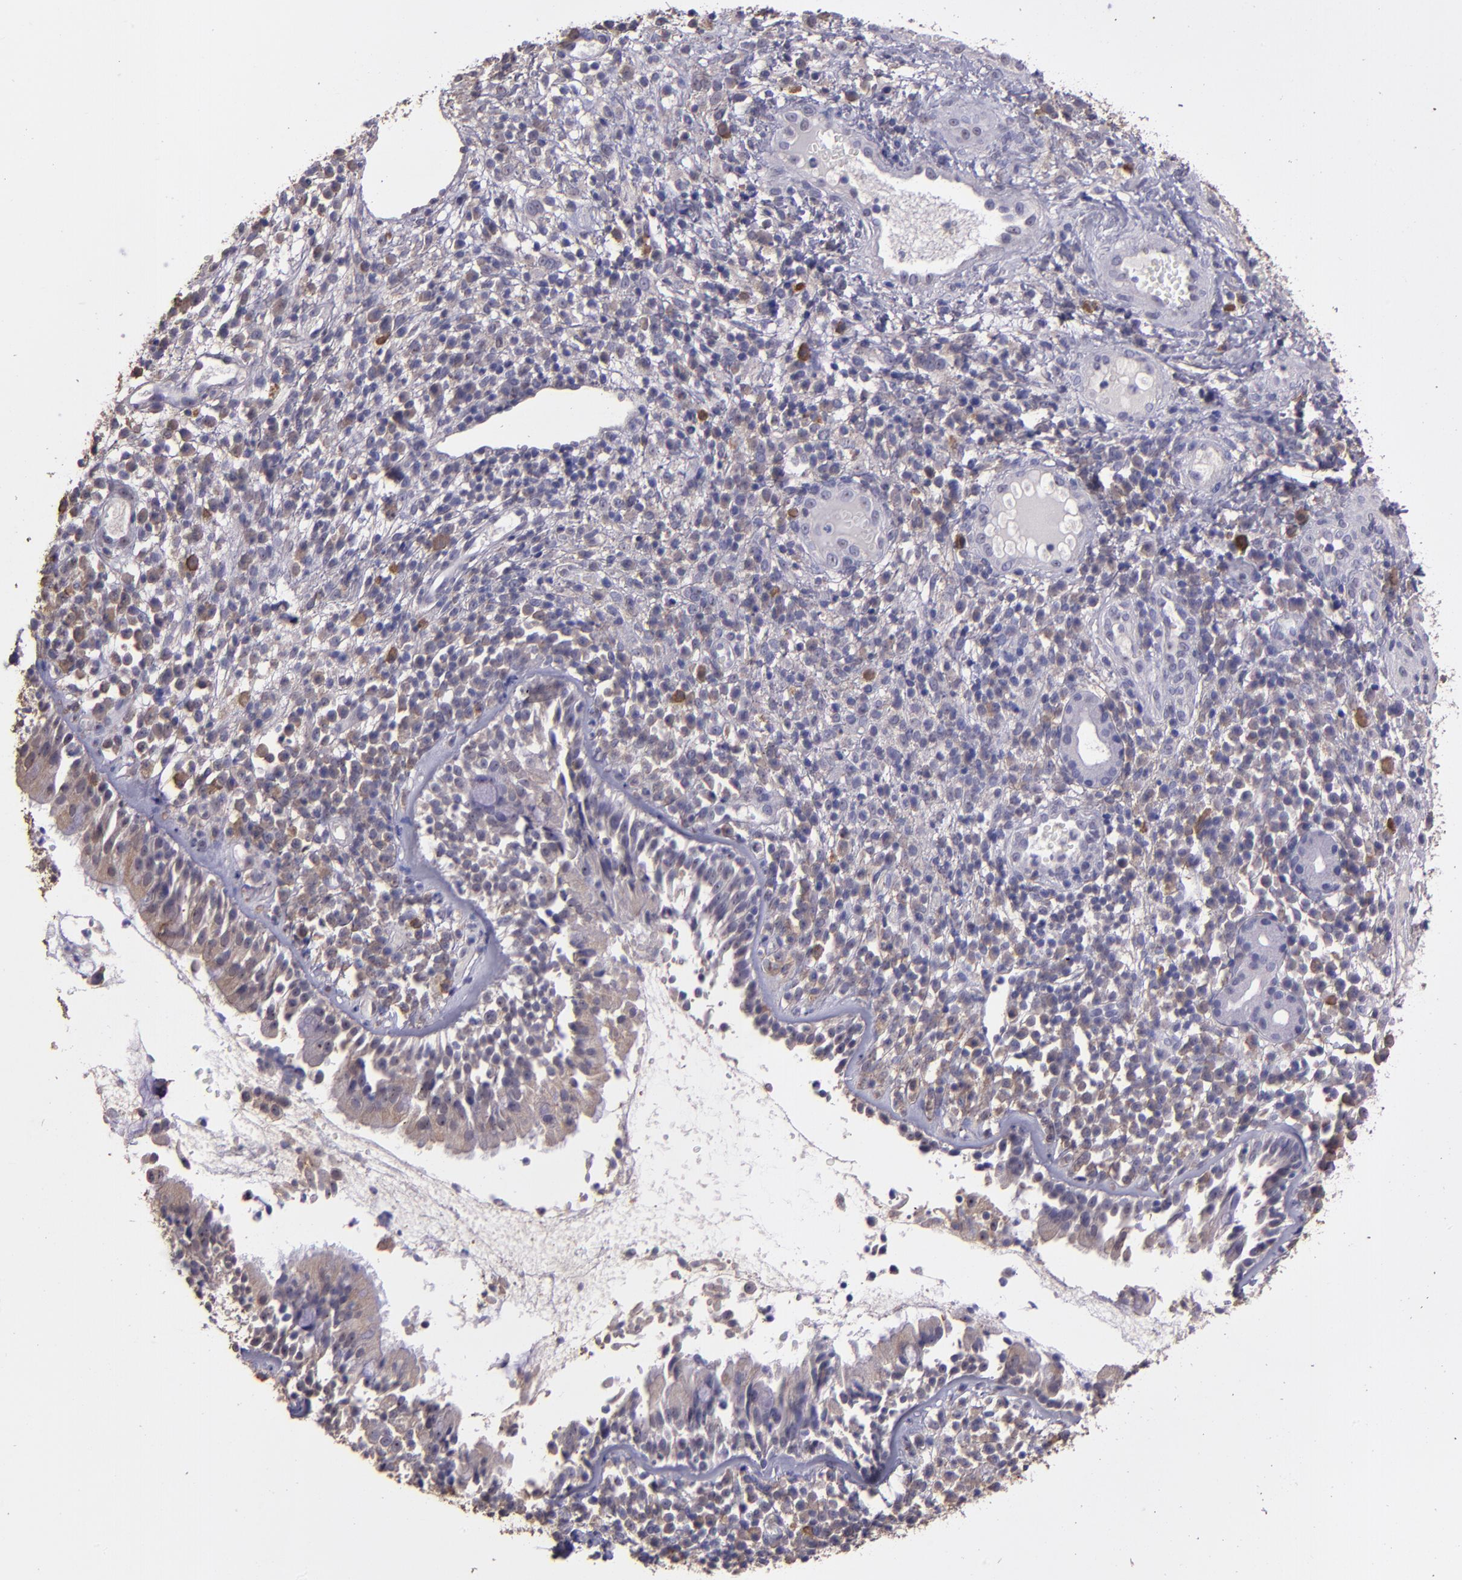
{"staining": {"intensity": "weak", "quantity": "25%-75%", "location": "cytoplasmic/membranous"}, "tissue": "nasopharynx", "cell_type": "Respiratory epithelial cells", "image_type": "normal", "snomed": [{"axis": "morphology", "description": "Normal tissue, NOS"}, {"axis": "morphology", "description": "Inflammation, NOS"}, {"axis": "morphology", "description": "Malignant melanoma, Metastatic site"}, {"axis": "topography", "description": "Nasopharynx"}], "caption": "This photomicrograph exhibits immunohistochemistry staining of benign human nasopharynx, with low weak cytoplasmic/membranous positivity in approximately 25%-75% of respiratory epithelial cells.", "gene": "PAPPA", "patient": {"sex": "female", "age": 55}}